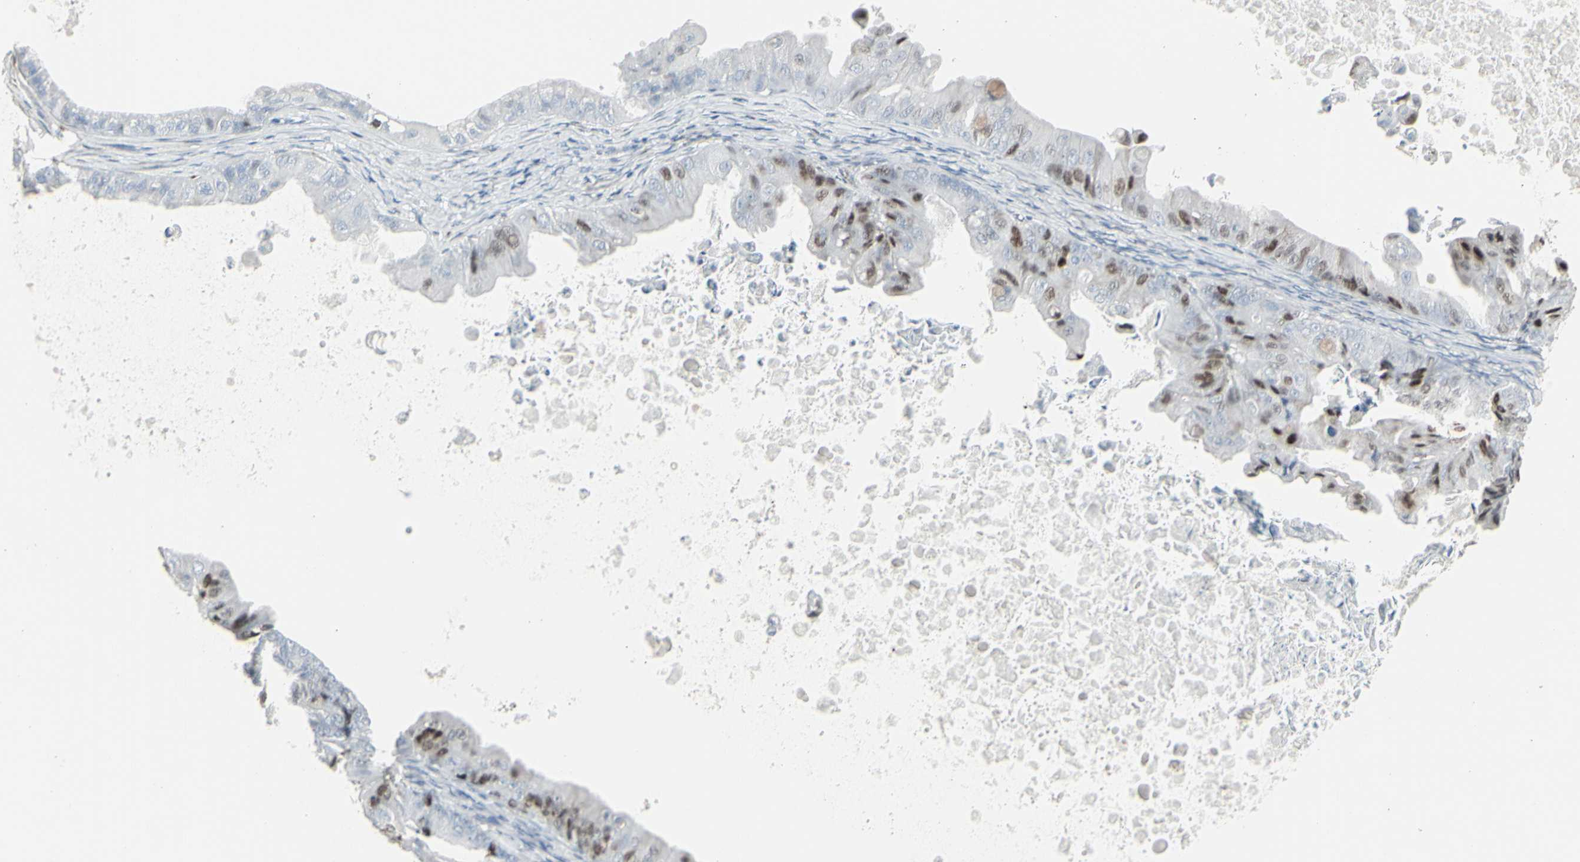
{"staining": {"intensity": "moderate", "quantity": ">75%", "location": "cytoplasmic/membranous,nuclear"}, "tissue": "ovarian cancer", "cell_type": "Tumor cells", "image_type": "cancer", "snomed": [{"axis": "morphology", "description": "Cystadenocarcinoma, mucinous, NOS"}, {"axis": "topography", "description": "Ovary"}], "caption": "Protein expression analysis of human mucinous cystadenocarcinoma (ovarian) reveals moderate cytoplasmic/membranous and nuclear staining in approximately >75% of tumor cells.", "gene": "GJA1", "patient": {"sex": "female", "age": 37}}